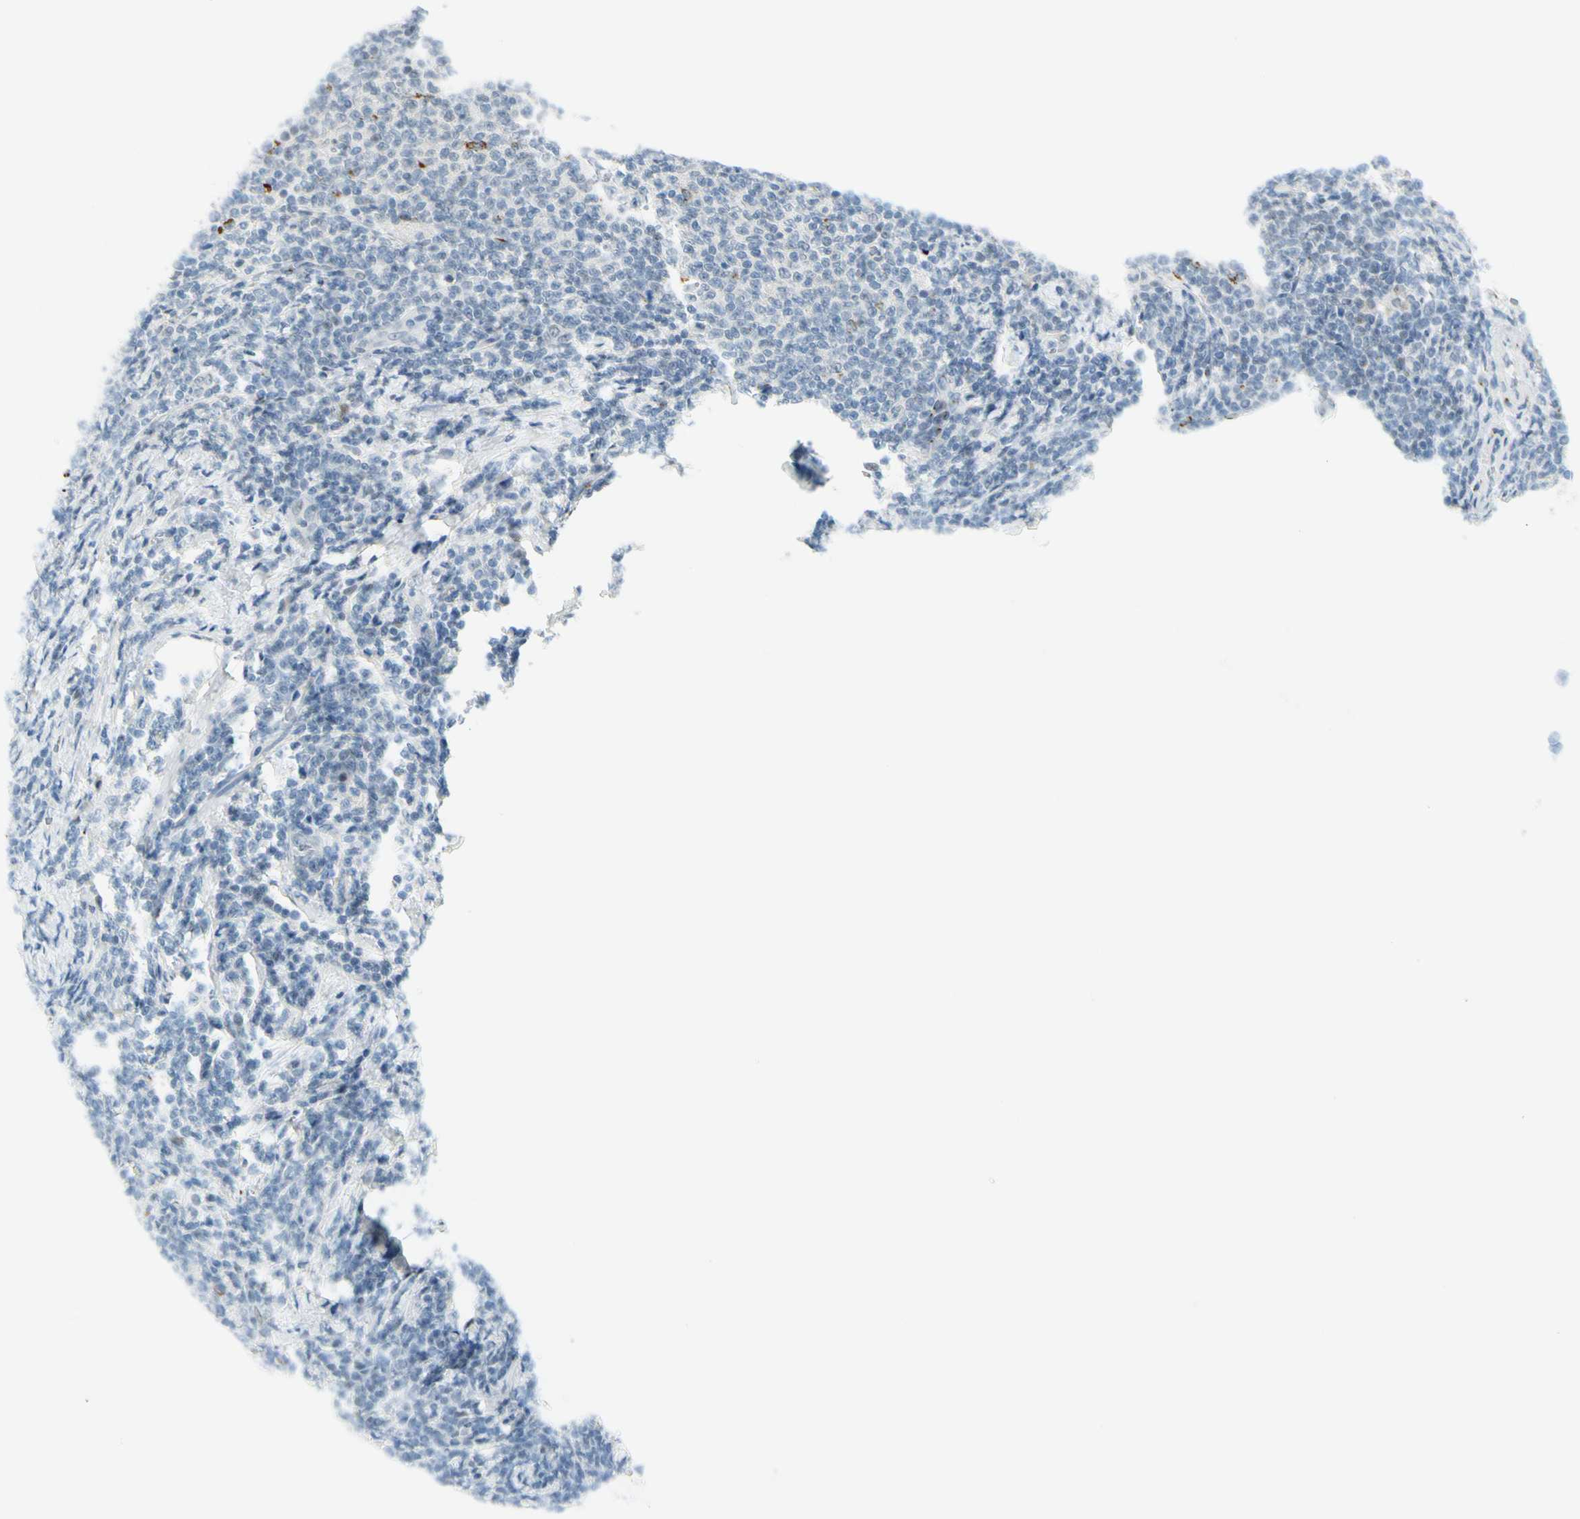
{"staining": {"intensity": "strong", "quantity": "<25%", "location": "cytoplasmic/membranous"}, "tissue": "lymphoma", "cell_type": "Tumor cells", "image_type": "cancer", "snomed": [{"axis": "morphology", "description": "Malignant lymphoma, non-Hodgkin's type, Low grade"}, {"axis": "topography", "description": "Lymph node"}], "caption": "Protein analysis of lymphoma tissue shows strong cytoplasmic/membranous staining in approximately <25% of tumor cells.", "gene": "B4GALNT1", "patient": {"sex": "male", "age": 66}}